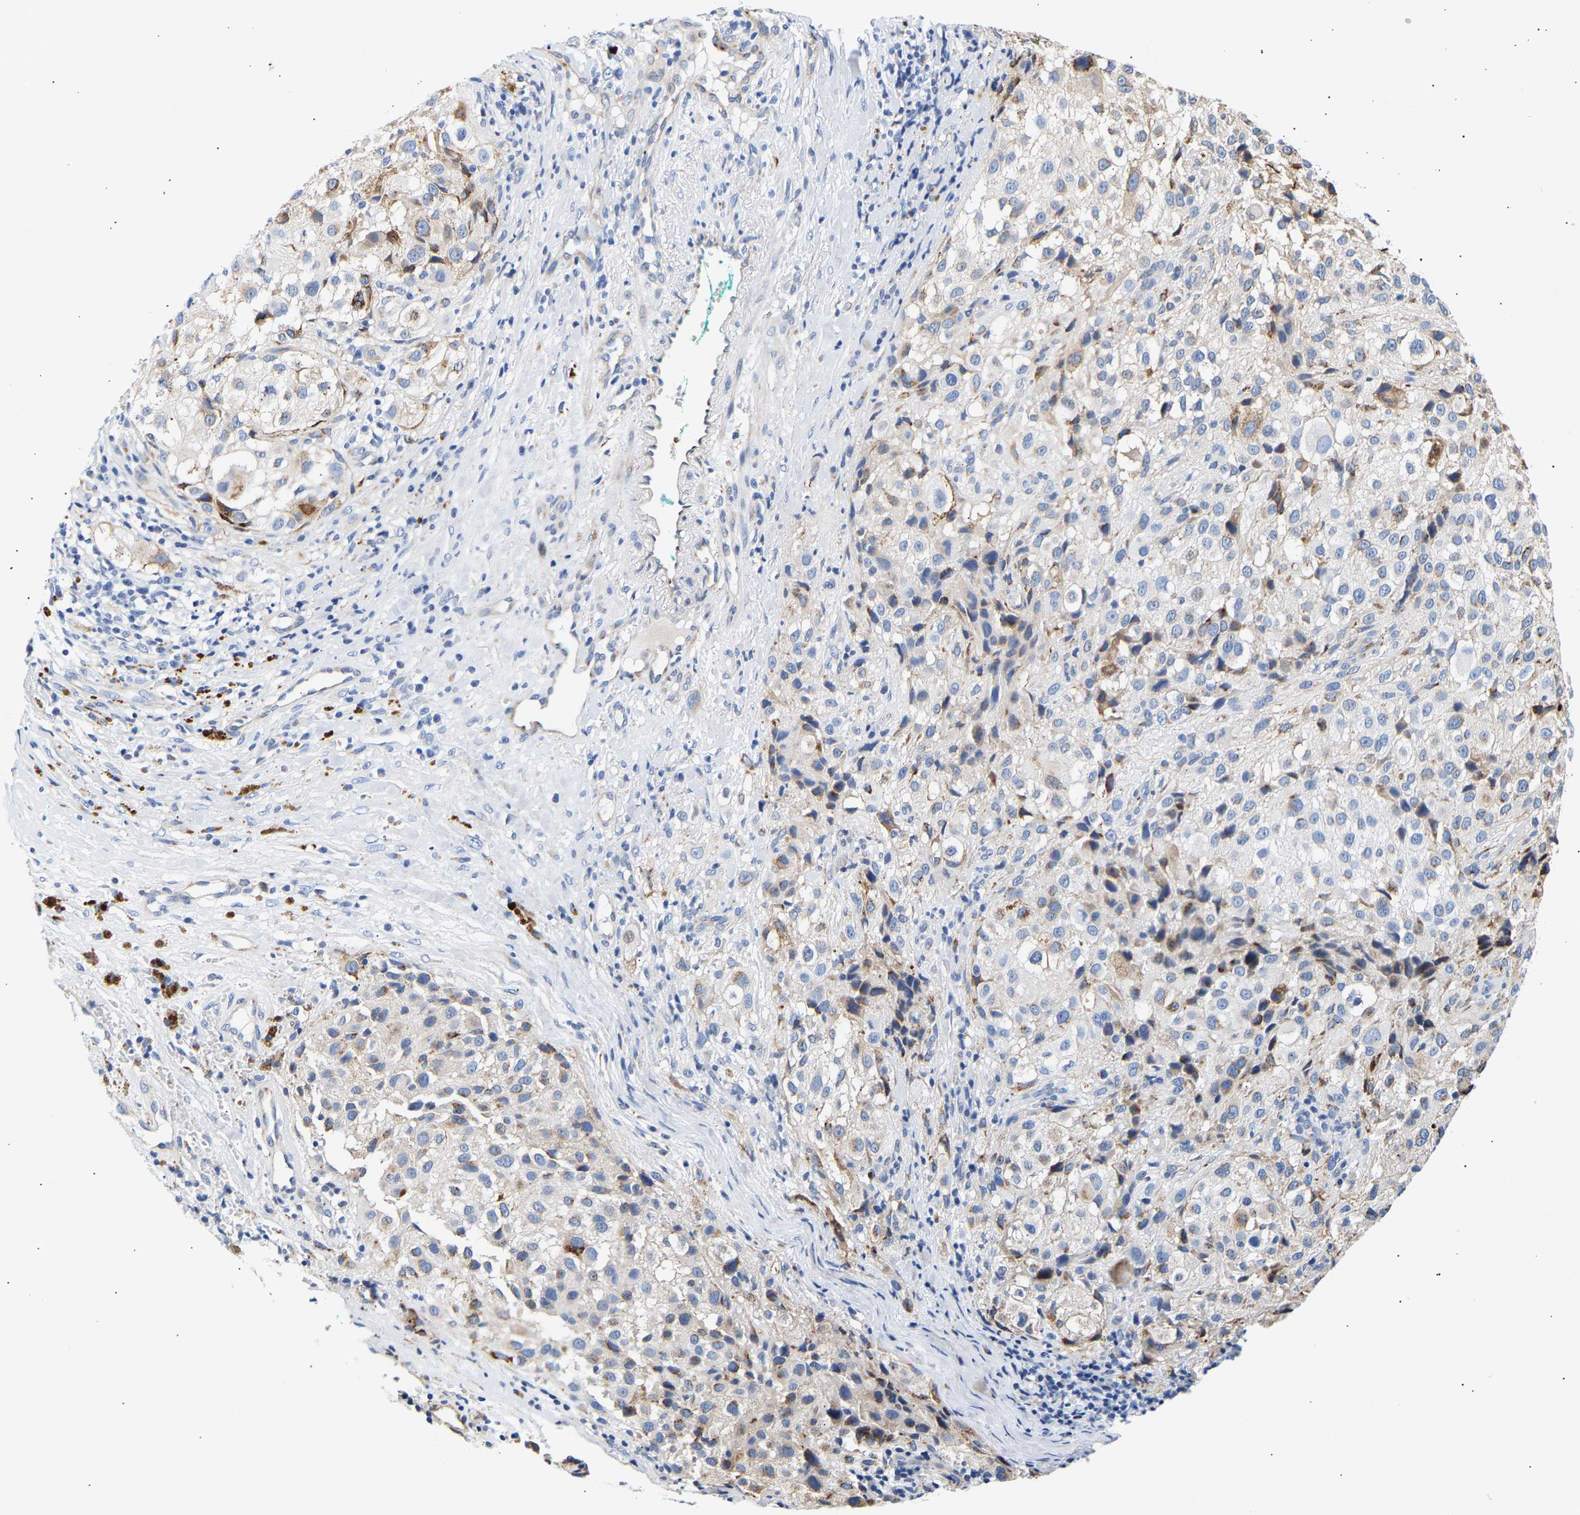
{"staining": {"intensity": "moderate", "quantity": "<25%", "location": "cytoplasmic/membranous"}, "tissue": "melanoma", "cell_type": "Tumor cells", "image_type": "cancer", "snomed": [{"axis": "morphology", "description": "Necrosis, NOS"}, {"axis": "morphology", "description": "Malignant melanoma, NOS"}, {"axis": "topography", "description": "Skin"}], "caption": "Moderate cytoplasmic/membranous expression for a protein is seen in approximately <25% of tumor cells of melanoma using immunohistochemistry.", "gene": "IGFBP7", "patient": {"sex": "female", "age": 87}}